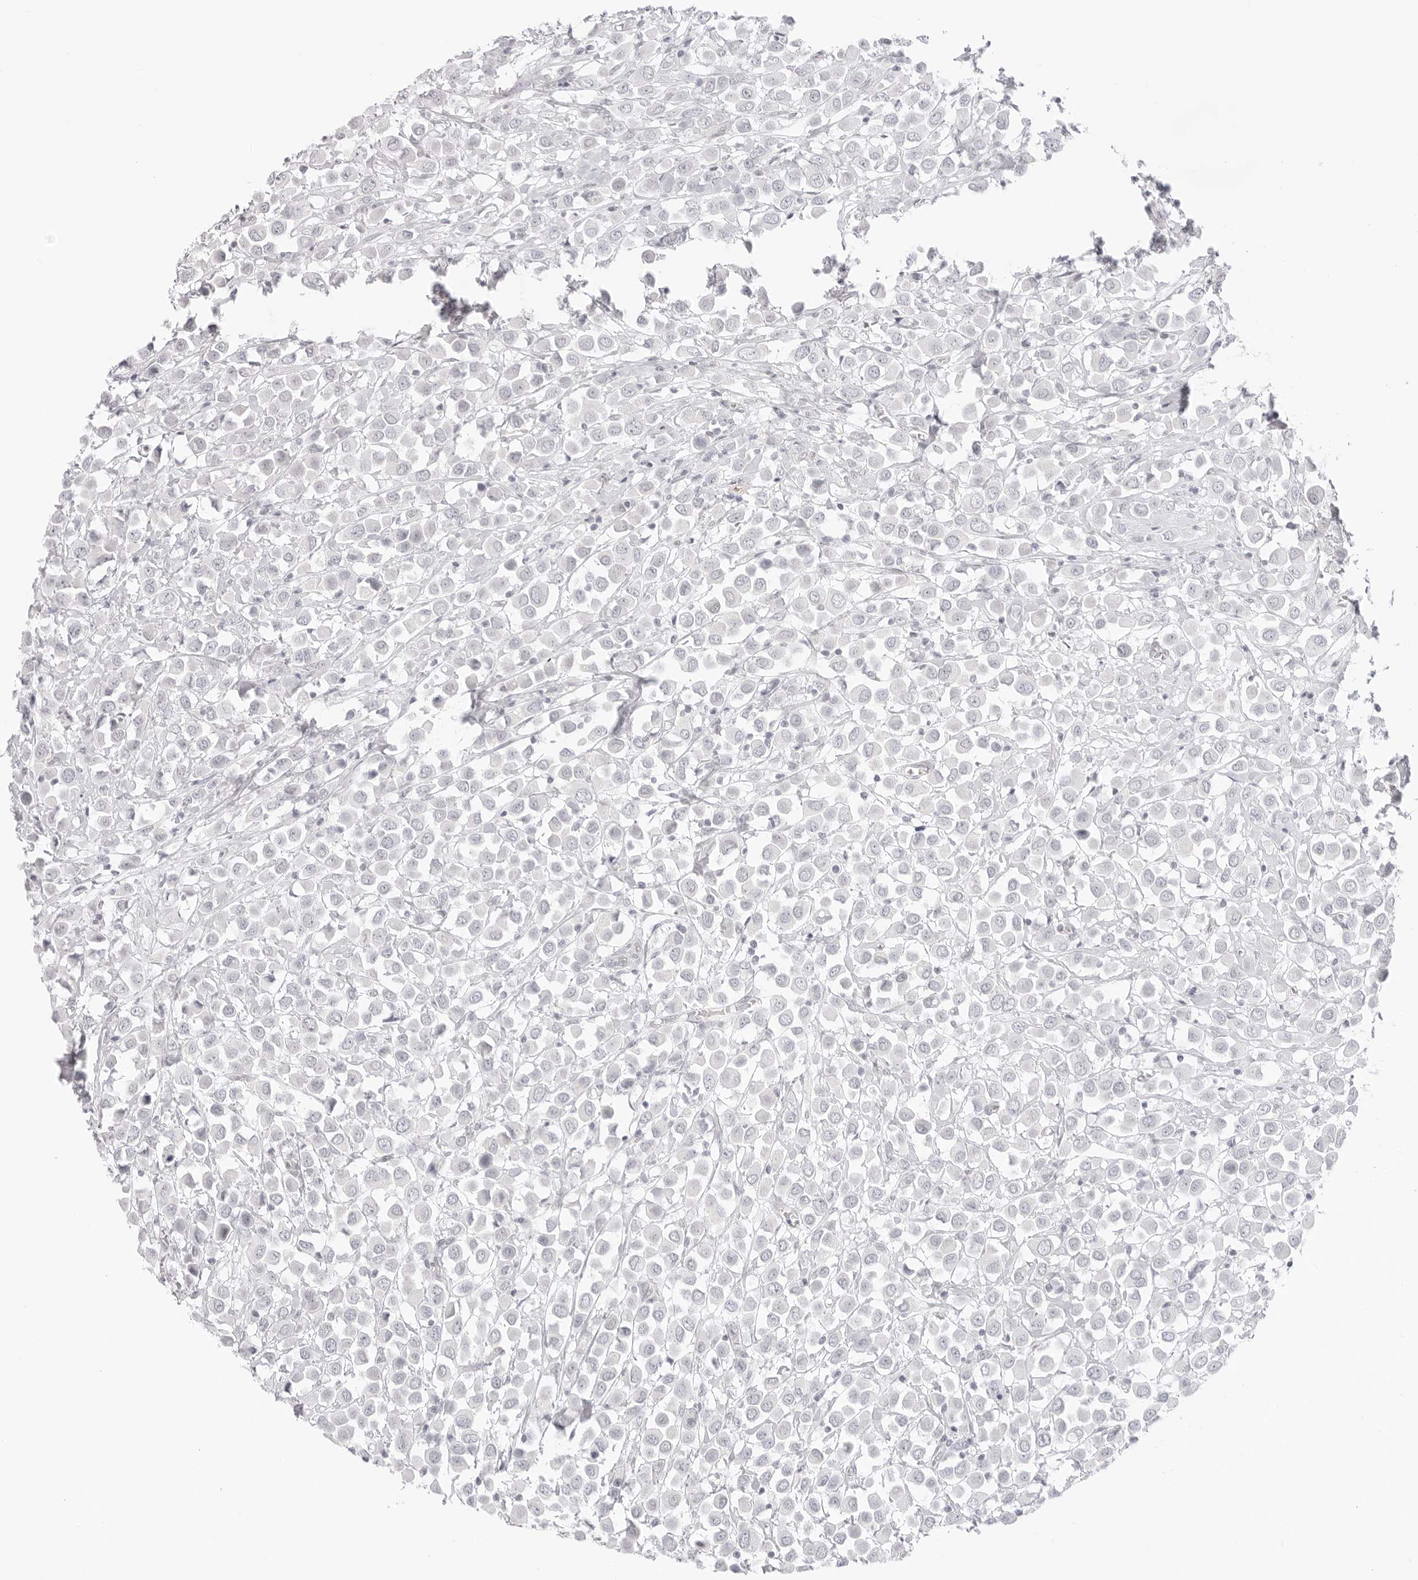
{"staining": {"intensity": "negative", "quantity": "none", "location": "none"}, "tissue": "breast cancer", "cell_type": "Tumor cells", "image_type": "cancer", "snomed": [{"axis": "morphology", "description": "Duct carcinoma"}, {"axis": "topography", "description": "Breast"}], "caption": "IHC micrograph of human breast invasive ductal carcinoma stained for a protein (brown), which shows no staining in tumor cells. (DAB immunohistochemistry visualized using brightfield microscopy, high magnification).", "gene": "MED18", "patient": {"sex": "female", "age": 61}}